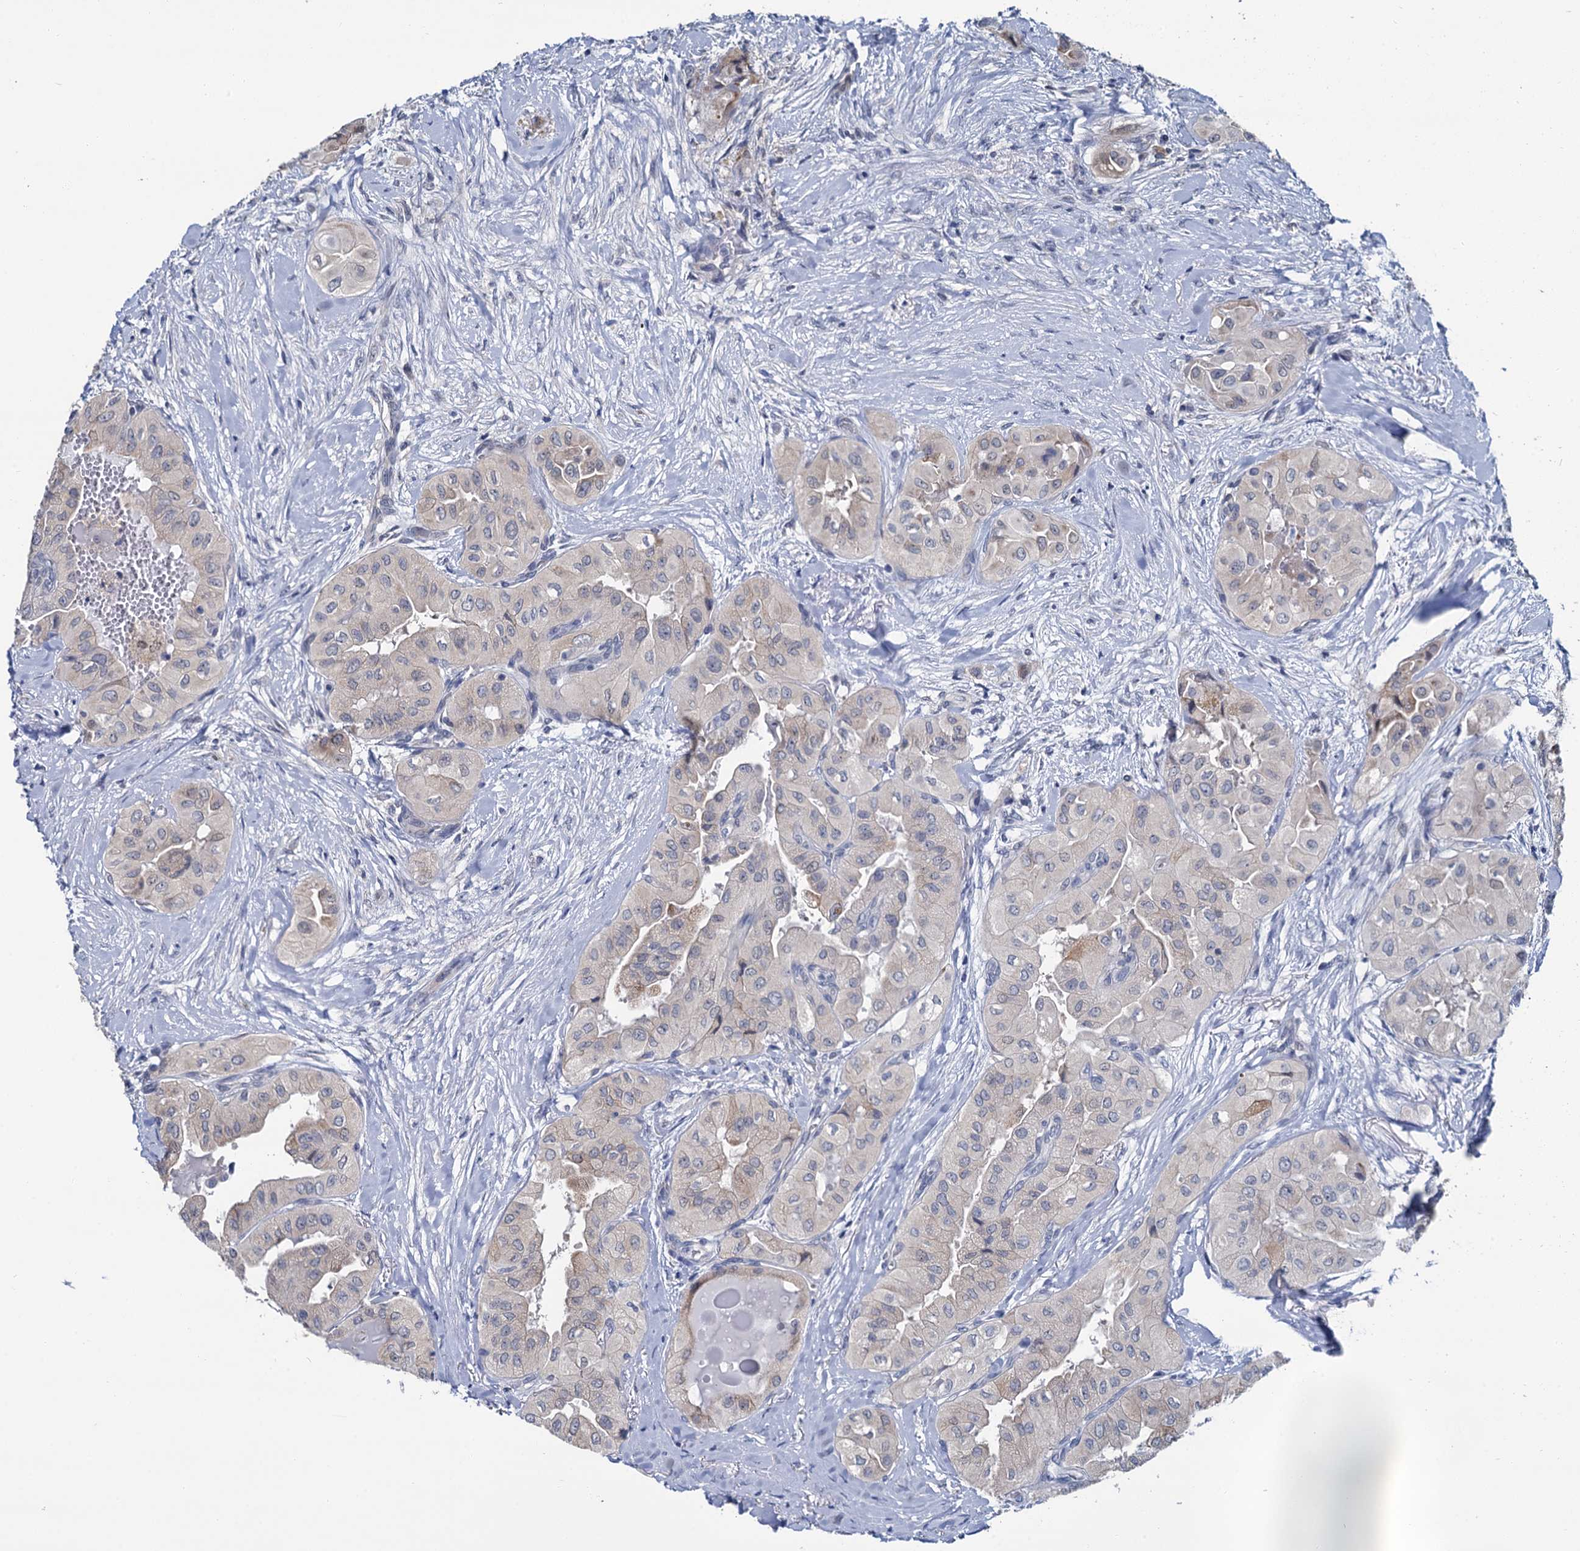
{"staining": {"intensity": "negative", "quantity": "none", "location": "none"}, "tissue": "thyroid cancer", "cell_type": "Tumor cells", "image_type": "cancer", "snomed": [{"axis": "morphology", "description": "Papillary adenocarcinoma, NOS"}, {"axis": "topography", "description": "Thyroid gland"}], "caption": "Photomicrograph shows no significant protein positivity in tumor cells of thyroid cancer (papillary adenocarcinoma). (IHC, brightfield microscopy, high magnification).", "gene": "MIOX", "patient": {"sex": "female", "age": 59}}